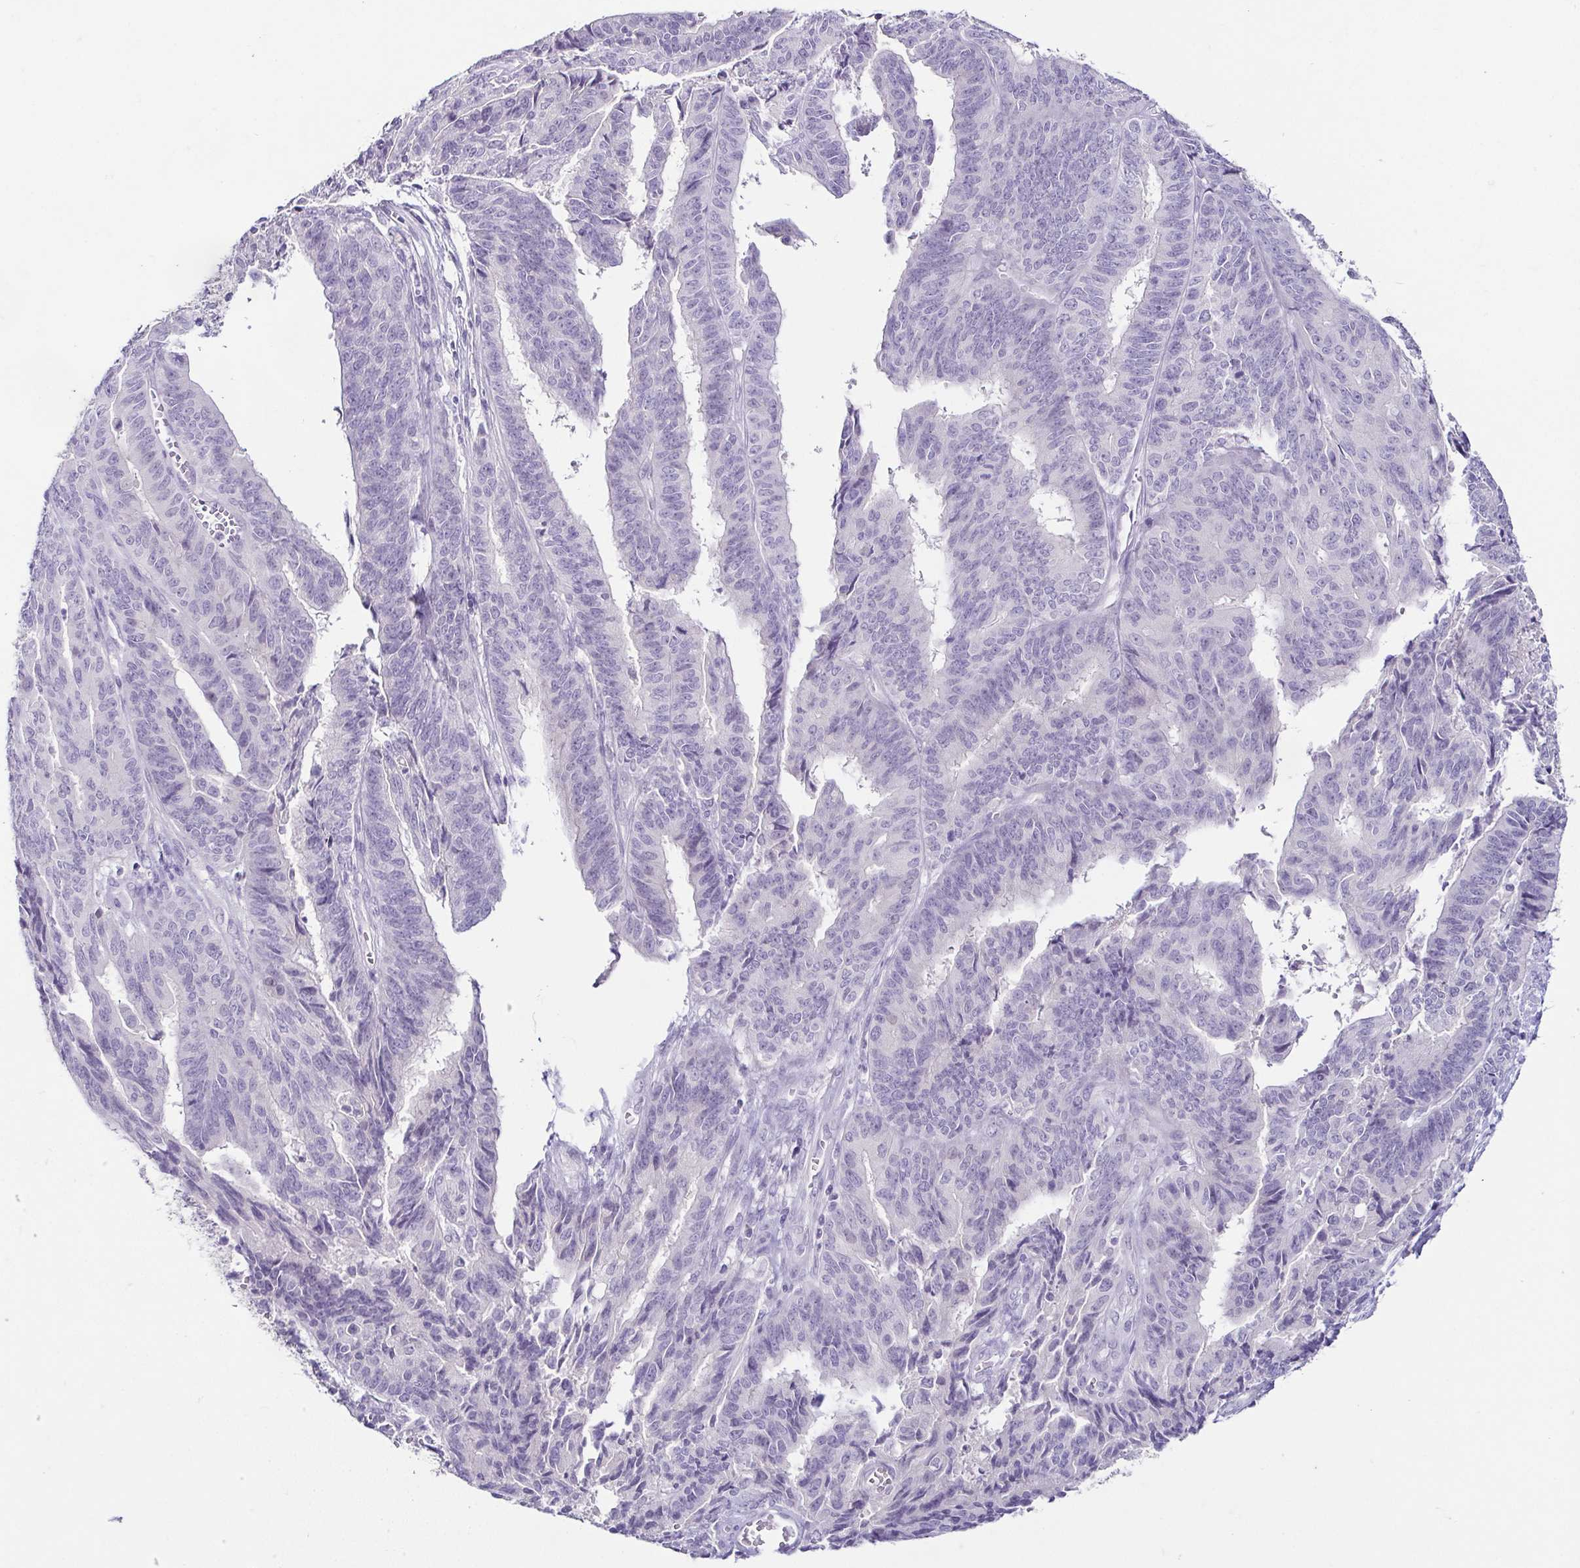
{"staining": {"intensity": "negative", "quantity": "none", "location": "none"}, "tissue": "endometrial cancer", "cell_type": "Tumor cells", "image_type": "cancer", "snomed": [{"axis": "morphology", "description": "Adenocarcinoma, NOS"}, {"axis": "topography", "description": "Endometrium"}], "caption": "Adenocarcinoma (endometrial) stained for a protein using immunohistochemistry (IHC) shows no positivity tumor cells.", "gene": "TP73", "patient": {"sex": "female", "age": 65}}